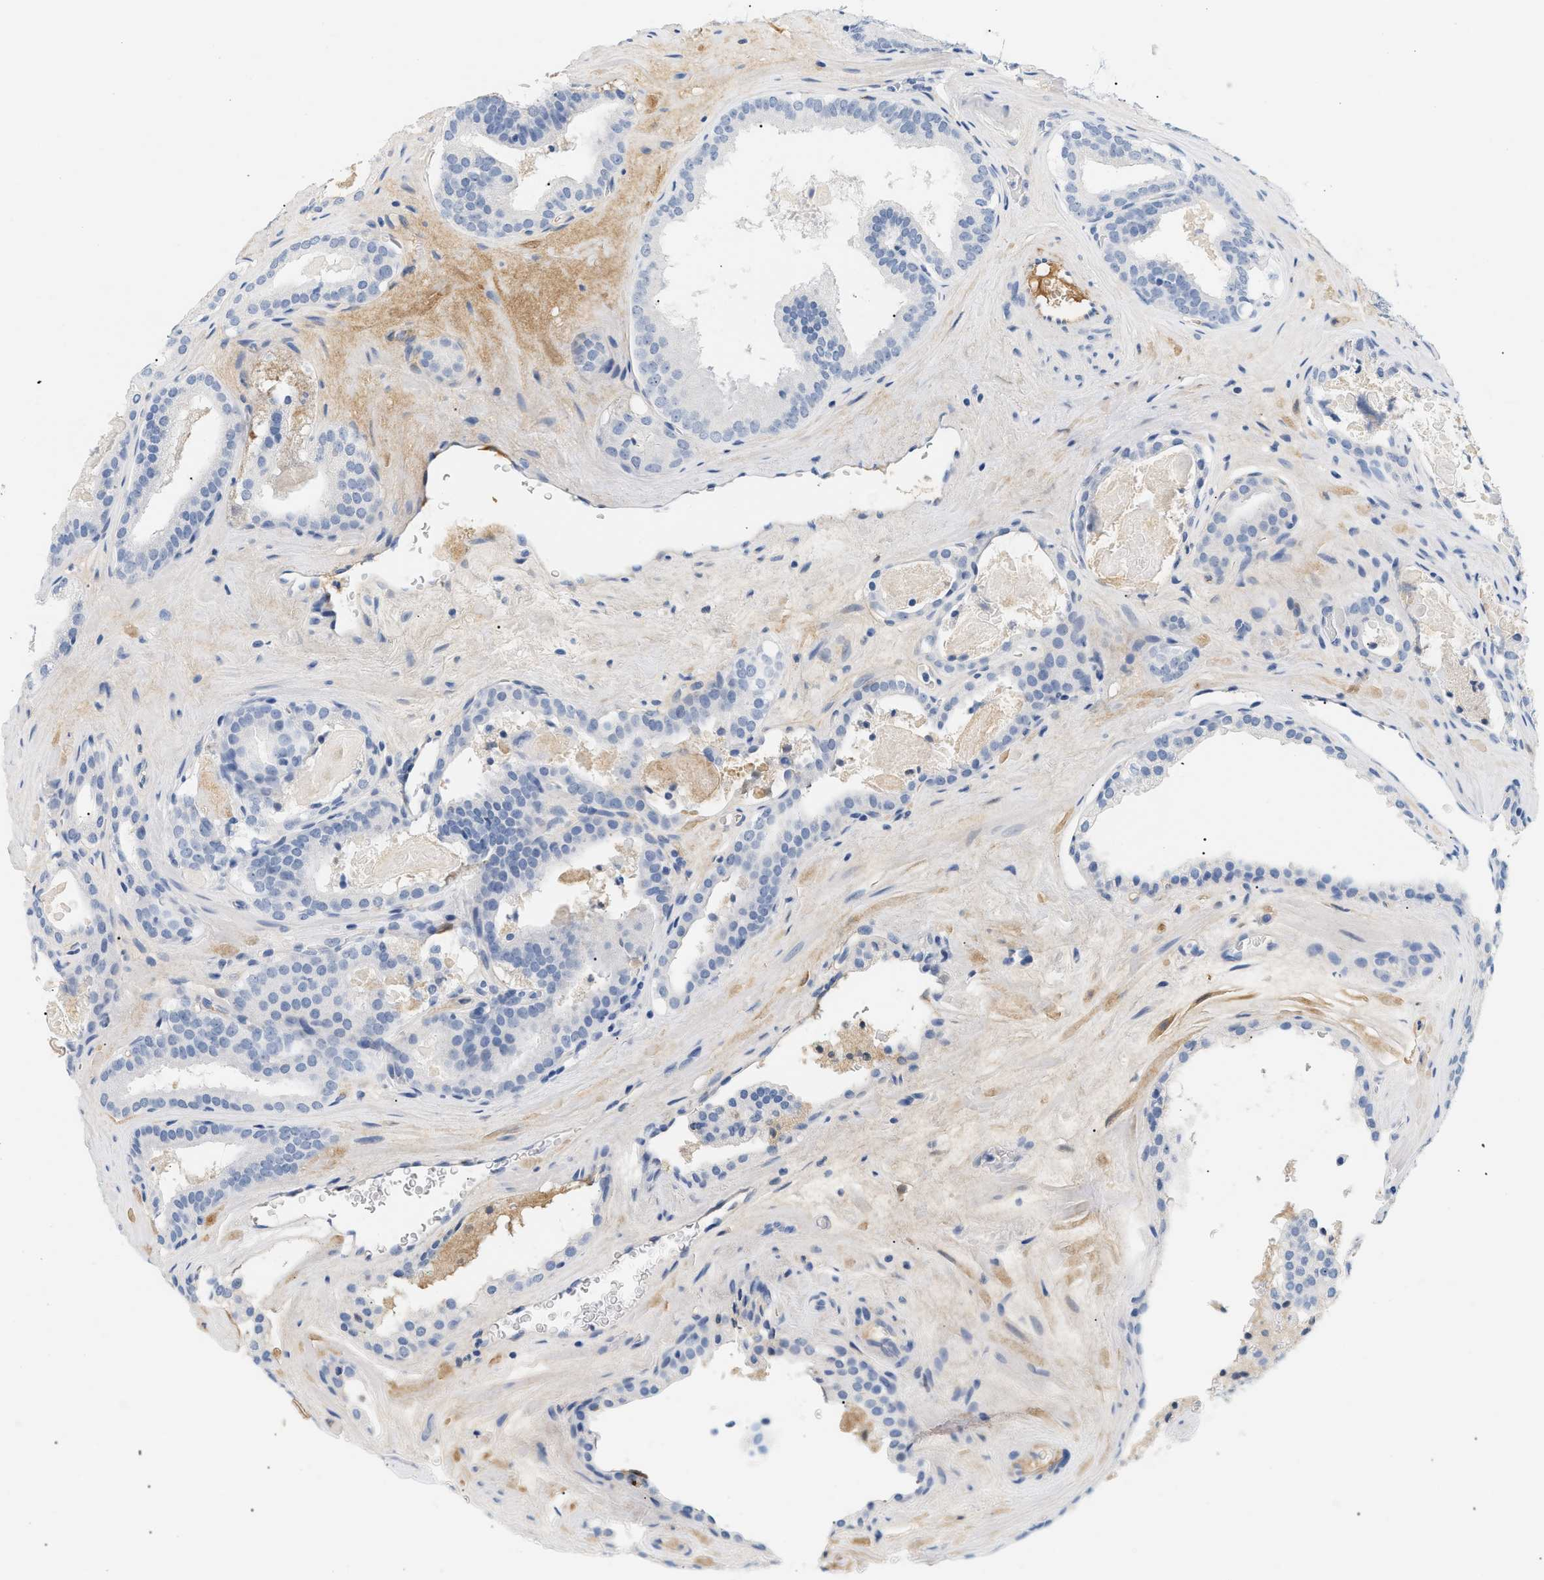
{"staining": {"intensity": "negative", "quantity": "none", "location": "none"}, "tissue": "prostate cancer", "cell_type": "Tumor cells", "image_type": "cancer", "snomed": [{"axis": "morphology", "description": "Adenocarcinoma, High grade"}, {"axis": "topography", "description": "Prostate"}], "caption": "Photomicrograph shows no protein expression in tumor cells of prostate cancer (adenocarcinoma (high-grade)) tissue.", "gene": "CFH", "patient": {"sex": "male", "age": 60}}